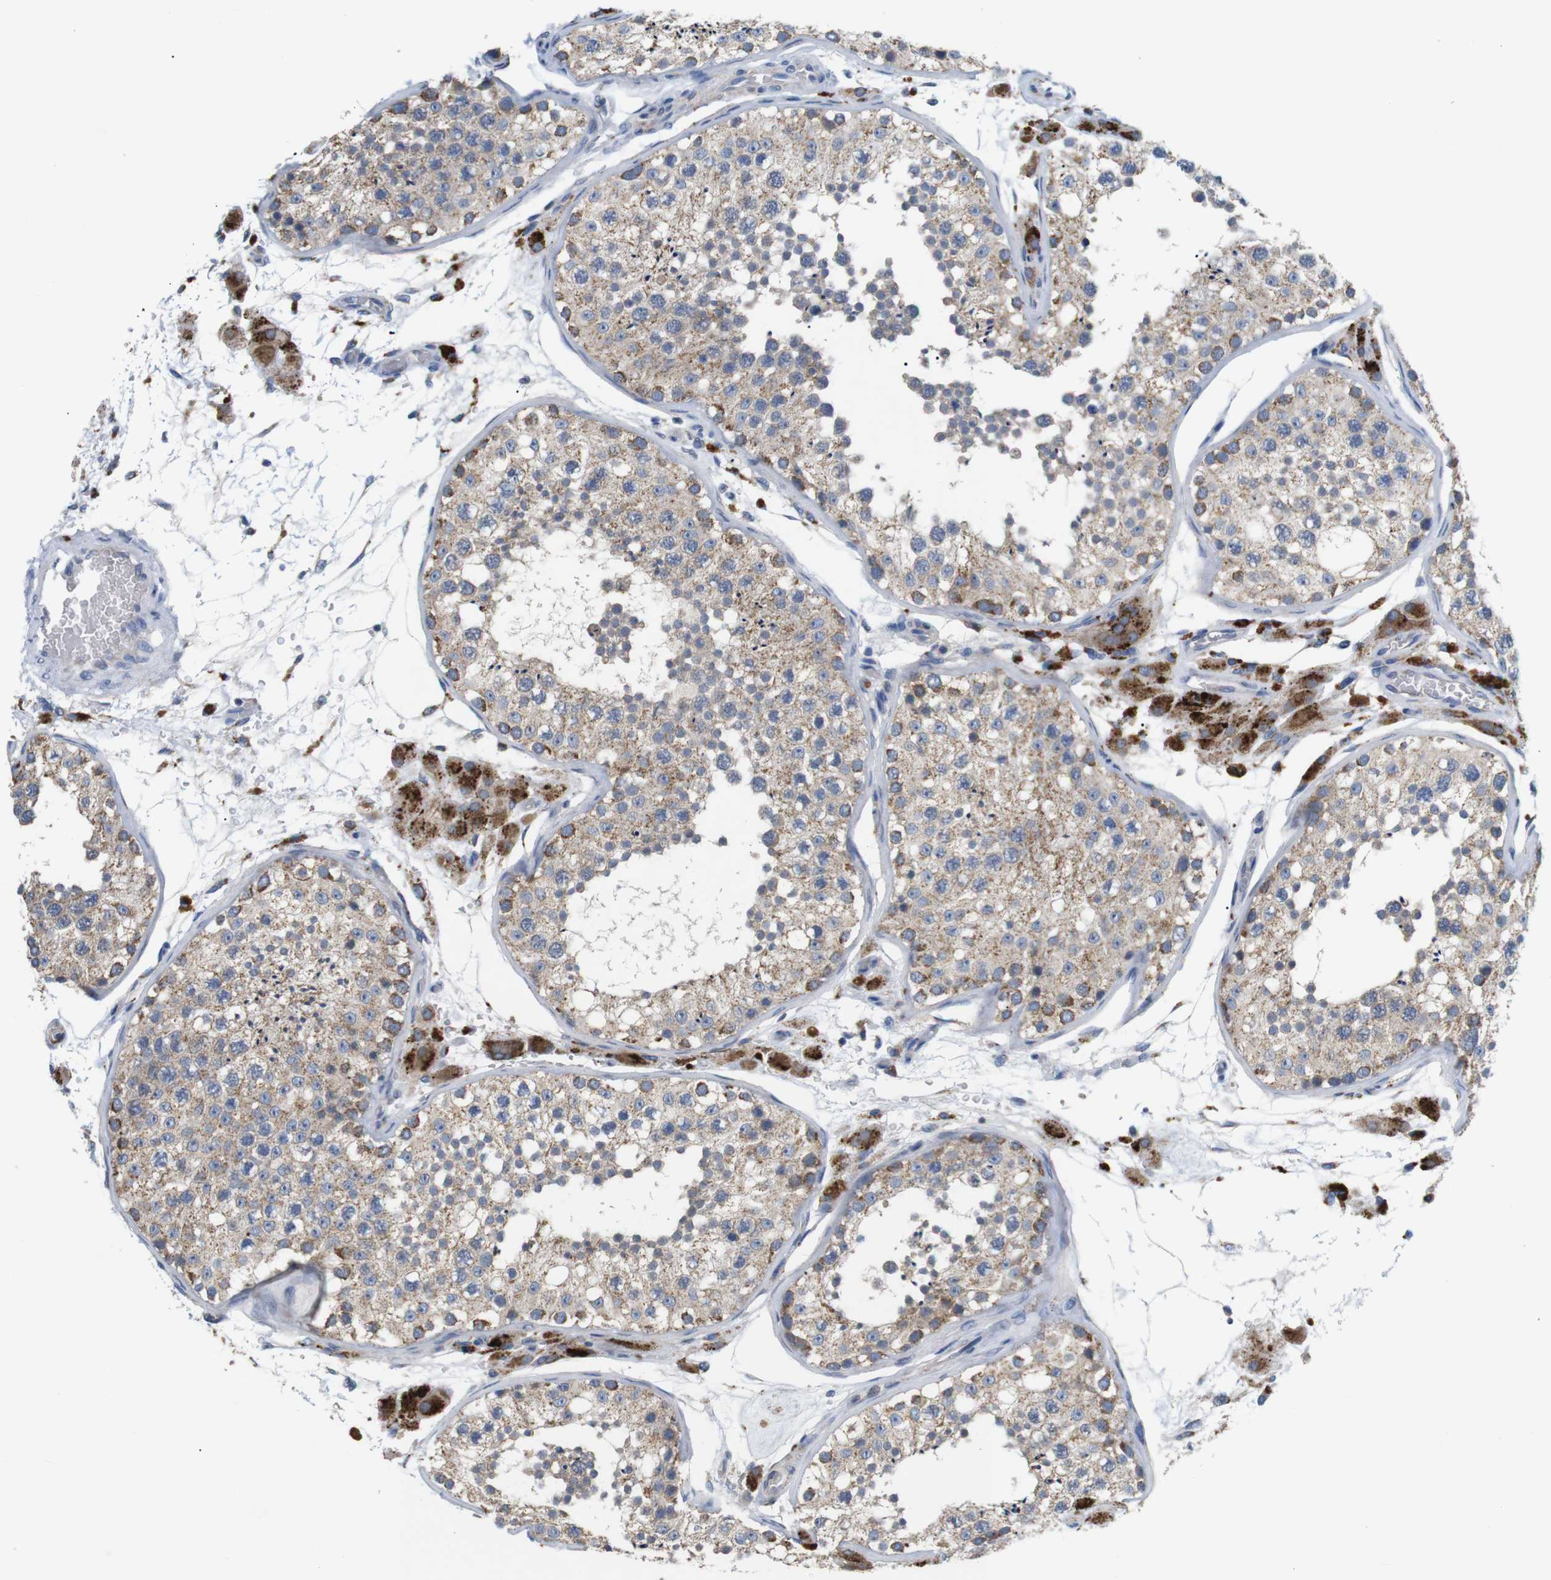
{"staining": {"intensity": "moderate", "quantity": ">75%", "location": "cytoplasmic/membranous"}, "tissue": "testis", "cell_type": "Cells in seminiferous ducts", "image_type": "normal", "snomed": [{"axis": "morphology", "description": "Normal tissue, NOS"}, {"axis": "topography", "description": "Testis"}], "caption": "Immunohistochemical staining of normal testis displays moderate cytoplasmic/membranous protein staining in approximately >75% of cells in seminiferous ducts.", "gene": "F2RL1", "patient": {"sex": "male", "age": 26}}